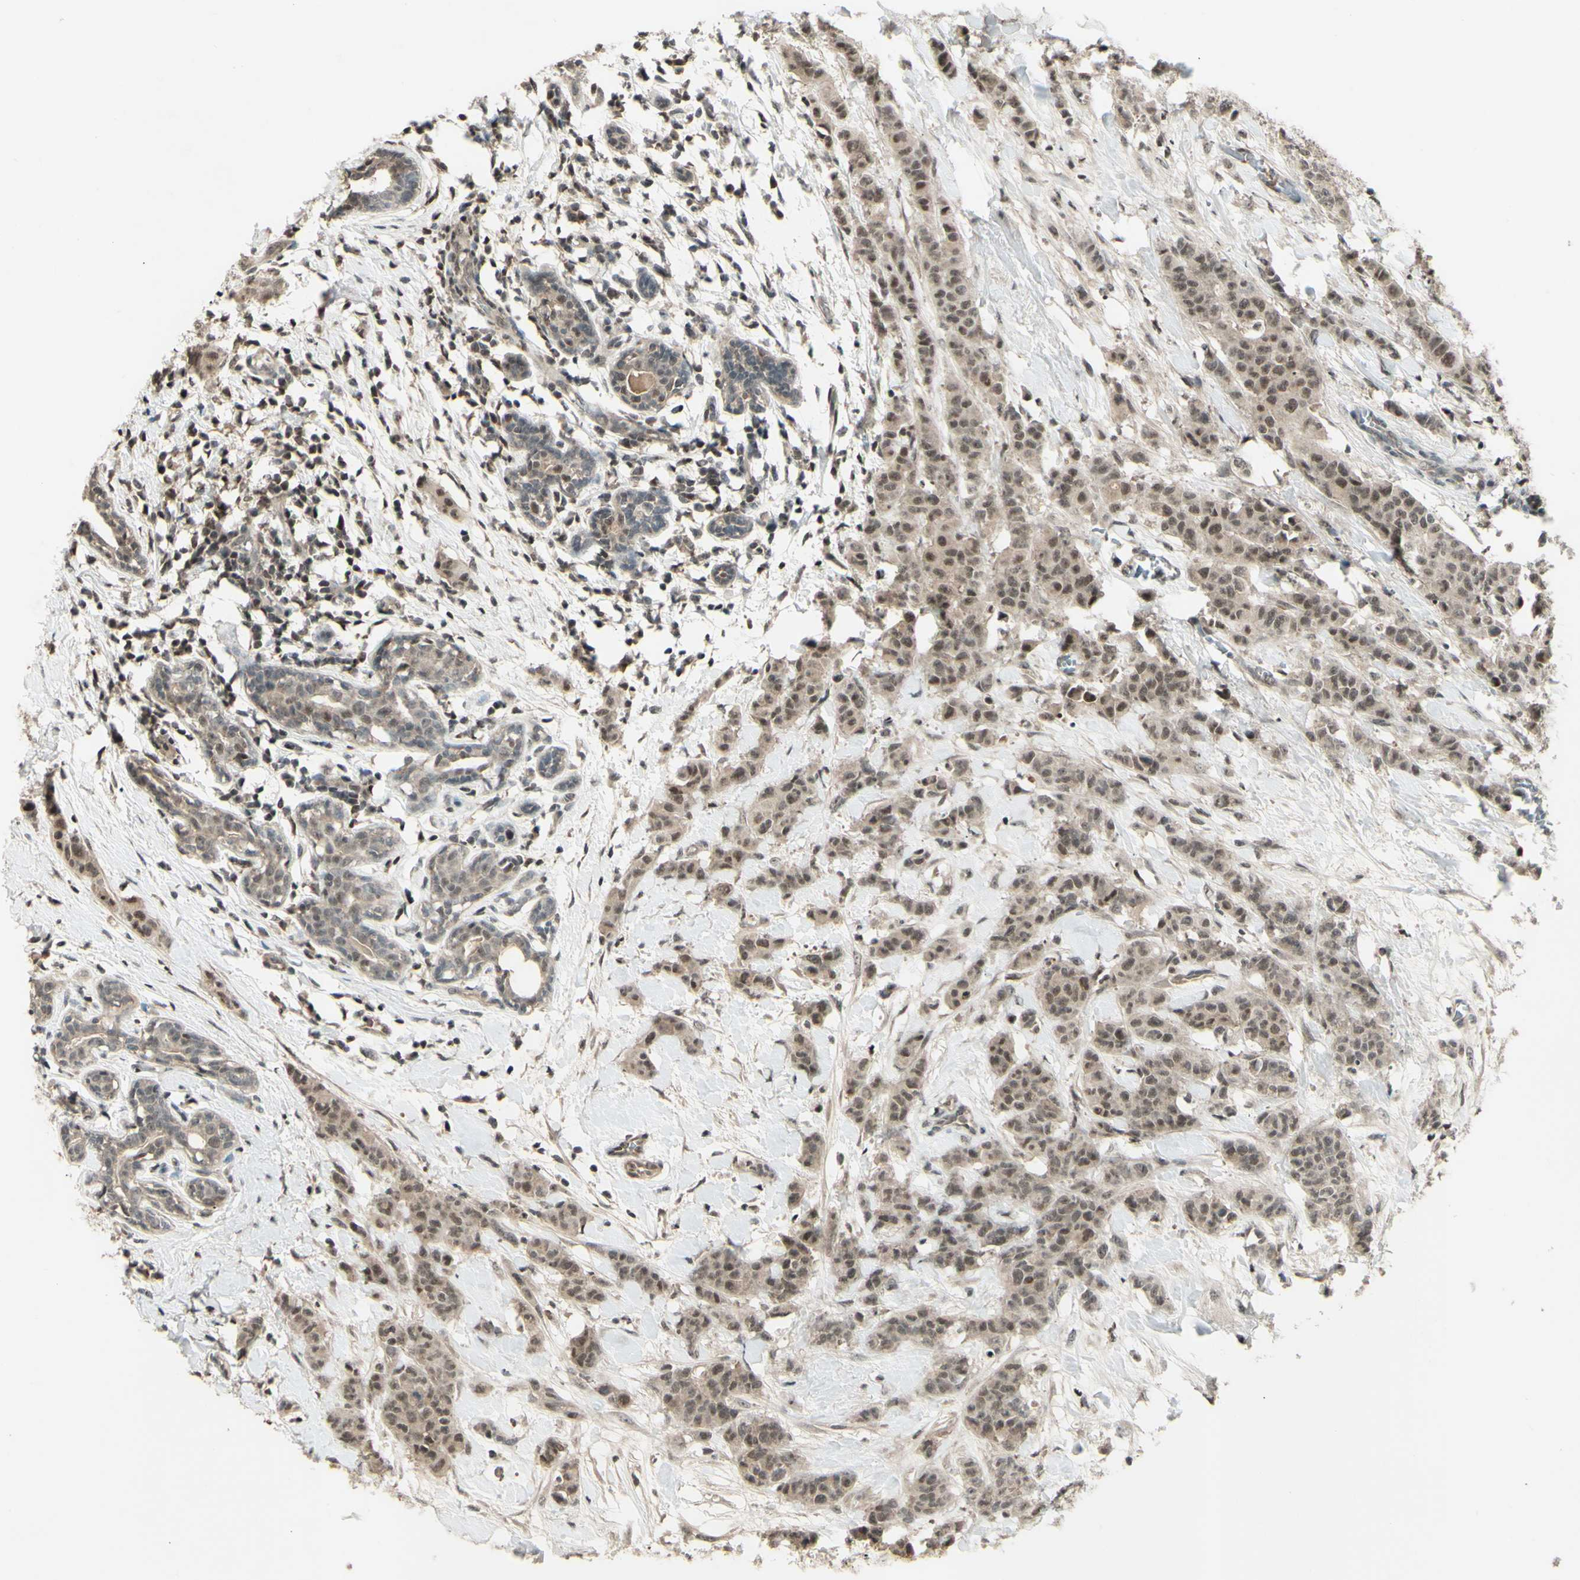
{"staining": {"intensity": "moderate", "quantity": ">75%", "location": "cytoplasmic/membranous,nuclear"}, "tissue": "breast cancer", "cell_type": "Tumor cells", "image_type": "cancer", "snomed": [{"axis": "morphology", "description": "Normal tissue, NOS"}, {"axis": "morphology", "description": "Duct carcinoma"}, {"axis": "topography", "description": "Breast"}], "caption": "The histopathology image displays a brown stain indicating the presence of a protein in the cytoplasmic/membranous and nuclear of tumor cells in breast cancer (infiltrating ductal carcinoma).", "gene": "SNW1", "patient": {"sex": "female", "age": 40}}